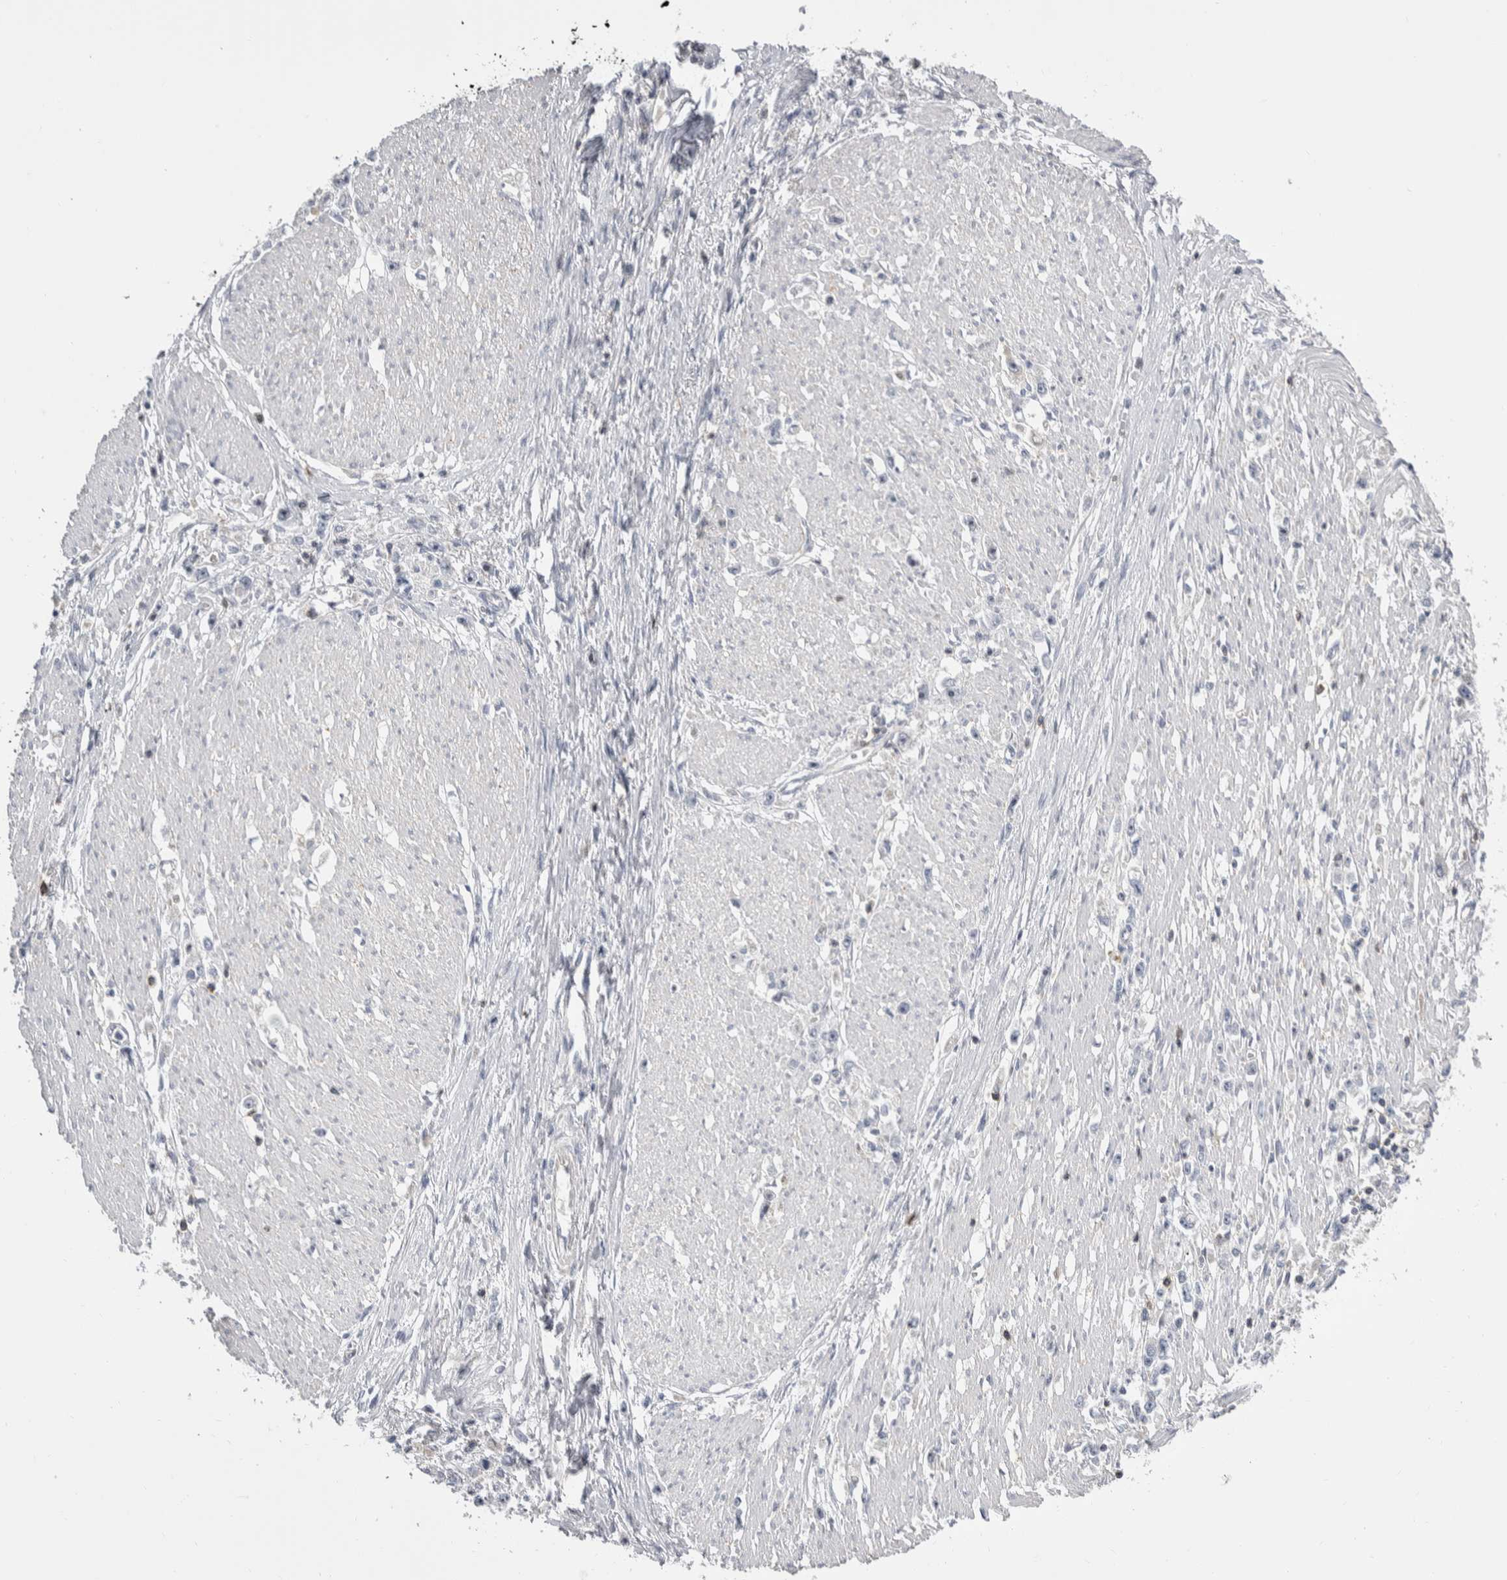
{"staining": {"intensity": "negative", "quantity": "none", "location": "none"}, "tissue": "stomach cancer", "cell_type": "Tumor cells", "image_type": "cancer", "snomed": [{"axis": "morphology", "description": "Adenocarcinoma, NOS"}, {"axis": "topography", "description": "Stomach"}], "caption": "An immunohistochemistry (IHC) micrograph of stomach cancer is shown. There is no staining in tumor cells of stomach cancer. (DAB (3,3'-diaminobenzidine) immunohistochemistry with hematoxylin counter stain).", "gene": "CEP295NL", "patient": {"sex": "female", "age": 59}}